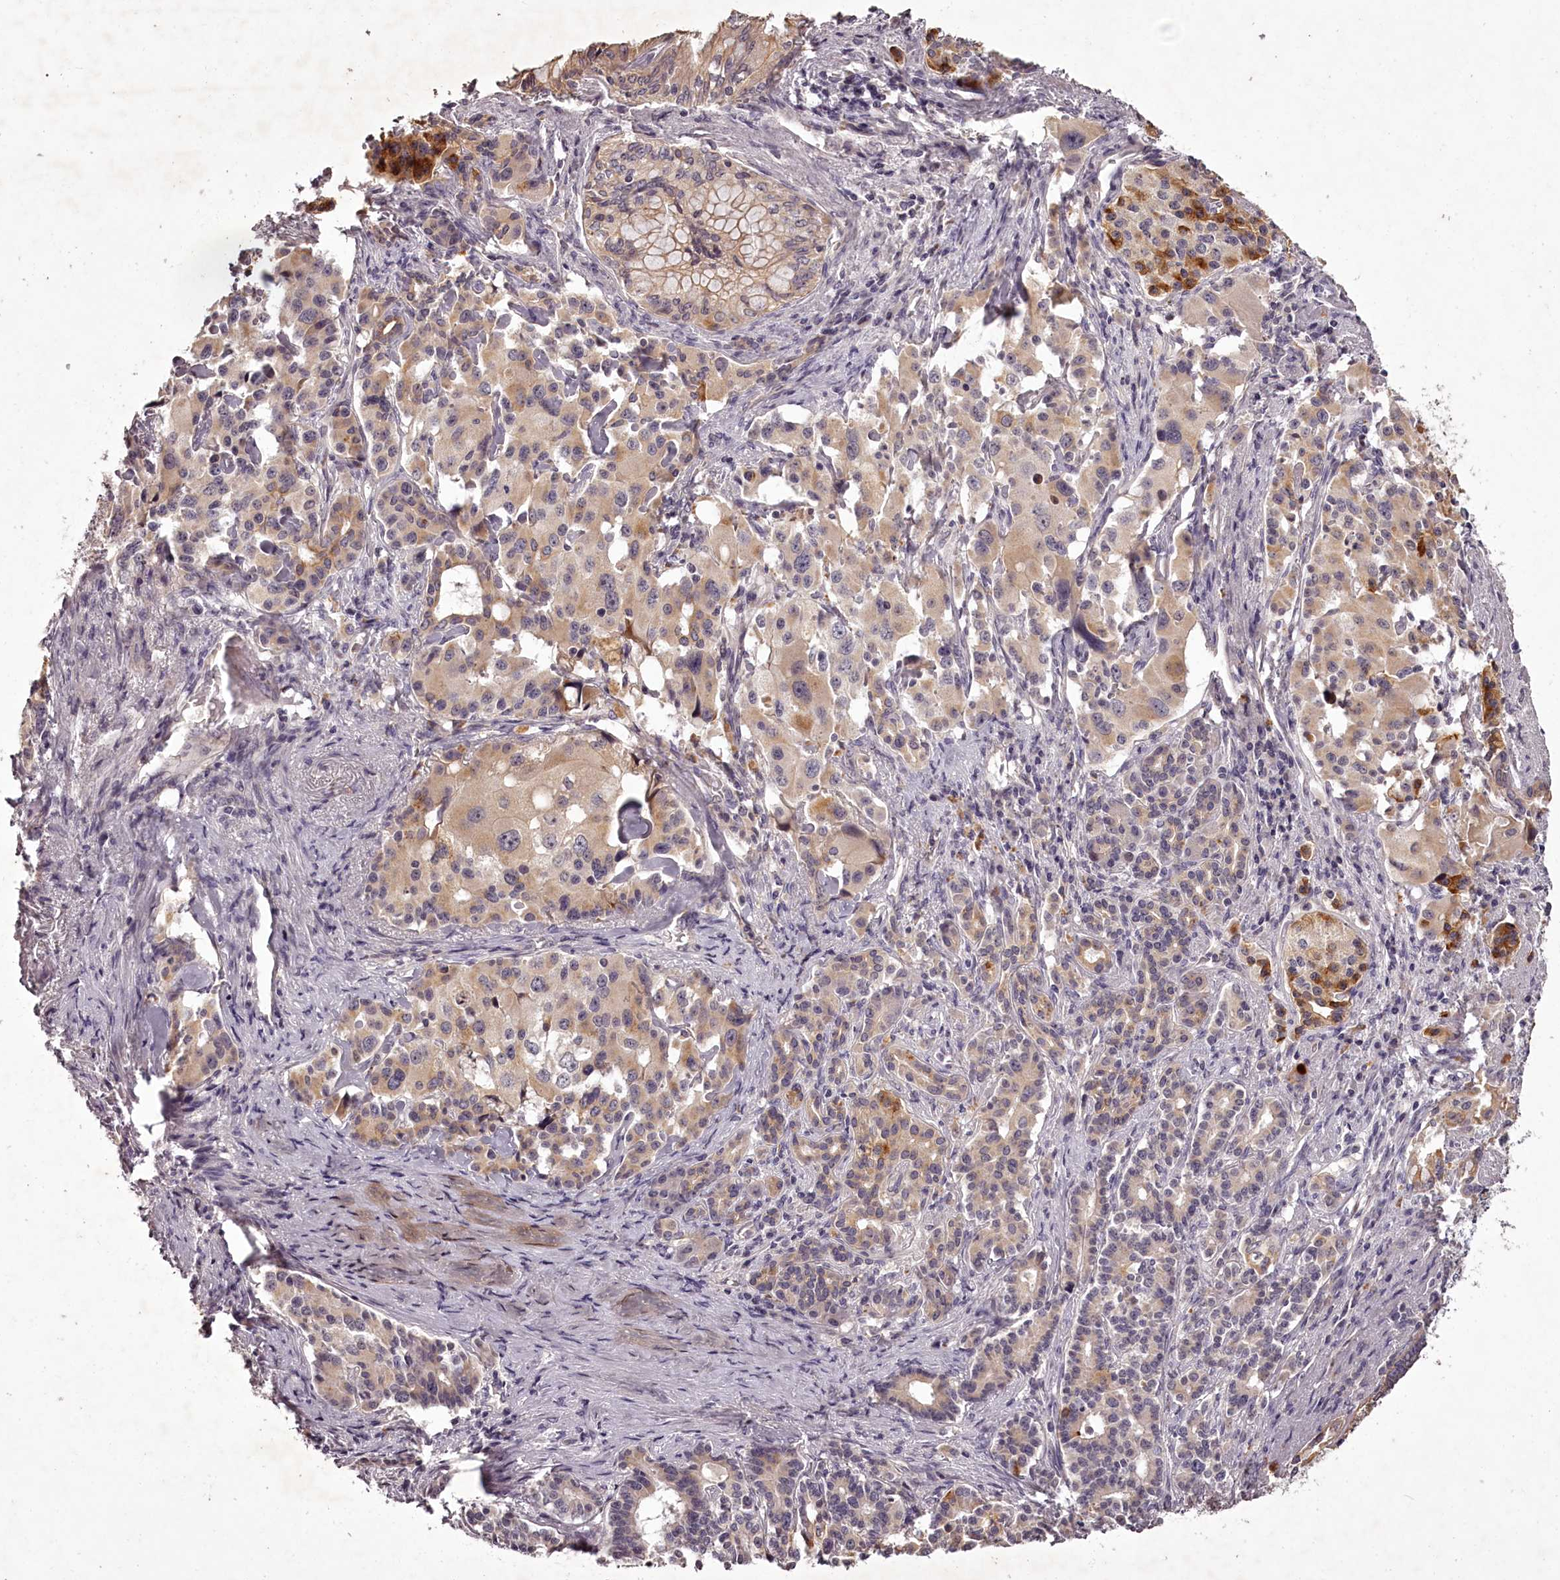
{"staining": {"intensity": "moderate", "quantity": "25%-75%", "location": "cytoplasmic/membranous"}, "tissue": "pancreatic cancer", "cell_type": "Tumor cells", "image_type": "cancer", "snomed": [{"axis": "morphology", "description": "Adenocarcinoma, NOS"}, {"axis": "topography", "description": "Pancreas"}], "caption": "Immunohistochemistry of pancreatic adenocarcinoma exhibits medium levels of moderate cytoplasmic/membranous staining in approximately 25%-75% of tumor cells.", "gene": "RBMXL2", "patient": {"sex": "female", "age": 74}}